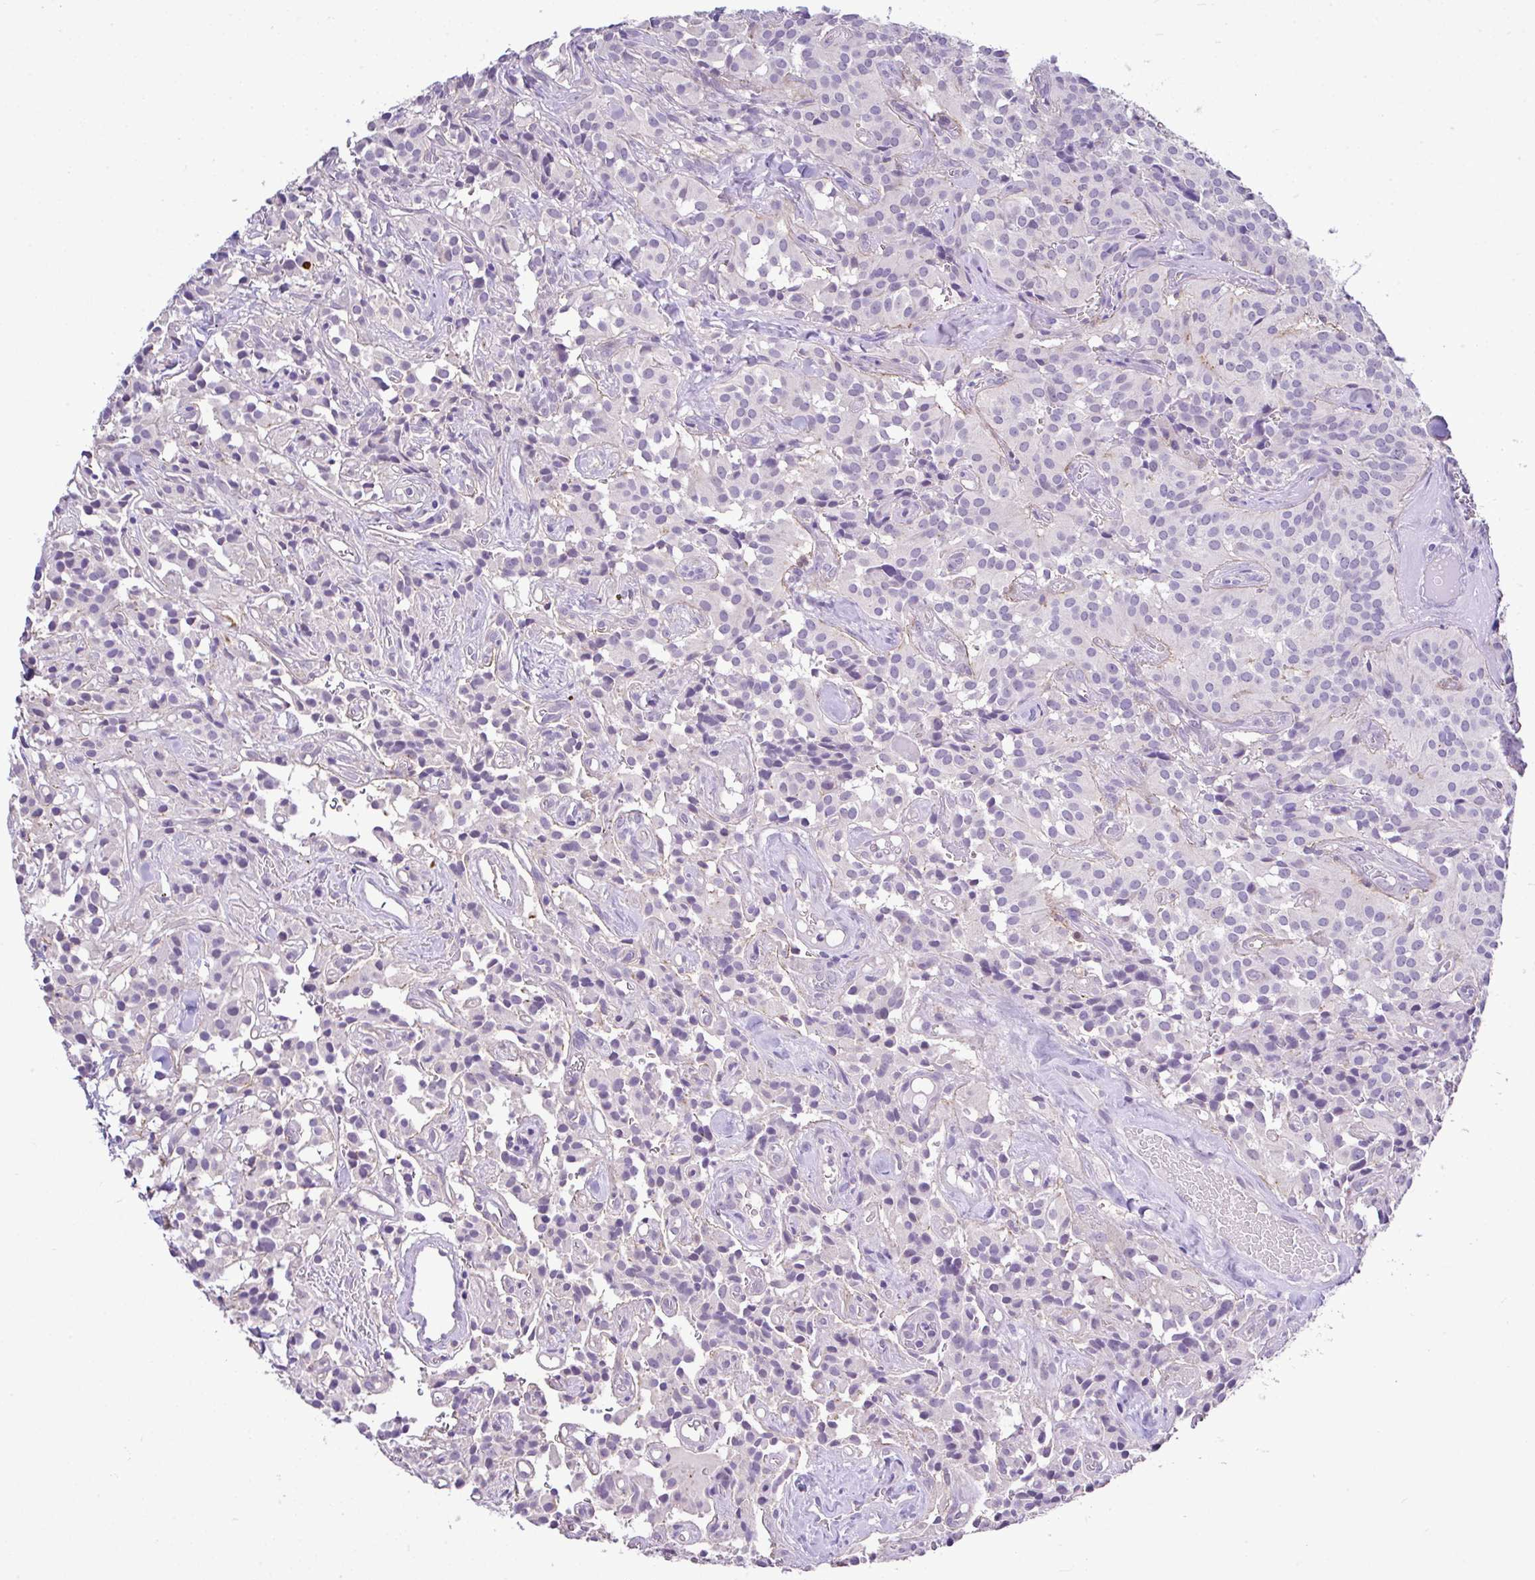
{"staining": {"intensity": "negative", "quantity": "none", "location": "none"}, "tissue": "glioma", "cell_type": "Tumor cells", "image_type": "cancer", "snomed": [{"axis": "morphology", "description": "Glioma, malignant, Low grade"}, {"axis": "topography", "description": "Brain"}], "caption": "Immunohistochemical staining of human glioma exhibits no significant staining in tumor cells.", "gene": "CTU1", "patient": {"sex": "male", "age": 42}}